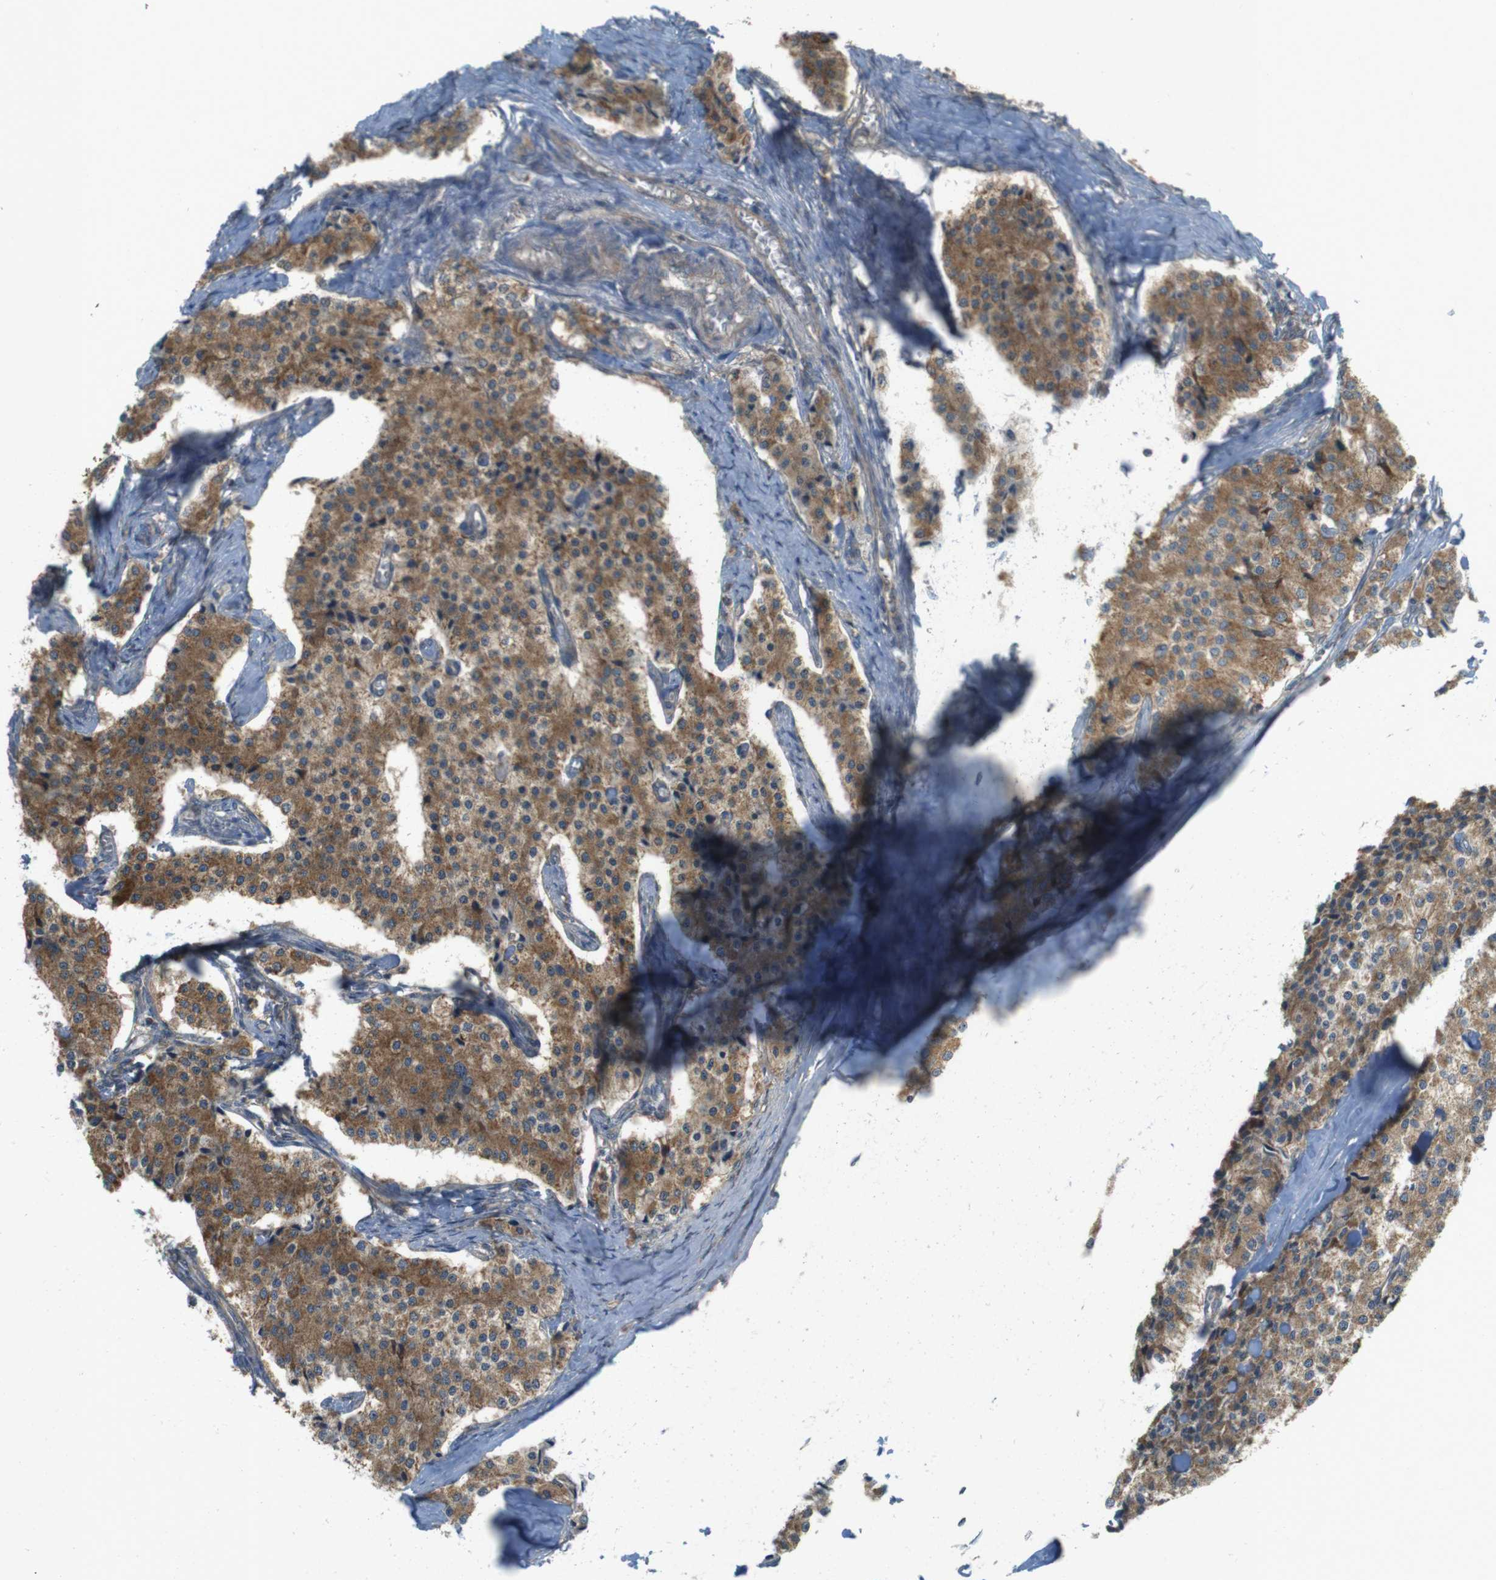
{"staining": {"intensity": "moderate", "quantity": ">75%", "location": "cytoplasmic/membranous"}, "tissue": "carcinoid", "cell_type": "Tumor cells", "image_type": "cancer", "snomed": [{"axis": "morphology", "description": "Carcinoid, malignant, NOS"}, {"axis": "topography", "description": "Colon"}], "caption": "Immunohistochemical staining of human carcinoid displays moderate cytoplasmic/membranous protein expression in approximately >75% of tumor cells. (DAB IHC with brightfield microscopy, high magnification).", "gene": "RNF130", "patient": {"sex": "female", "age": 52}}